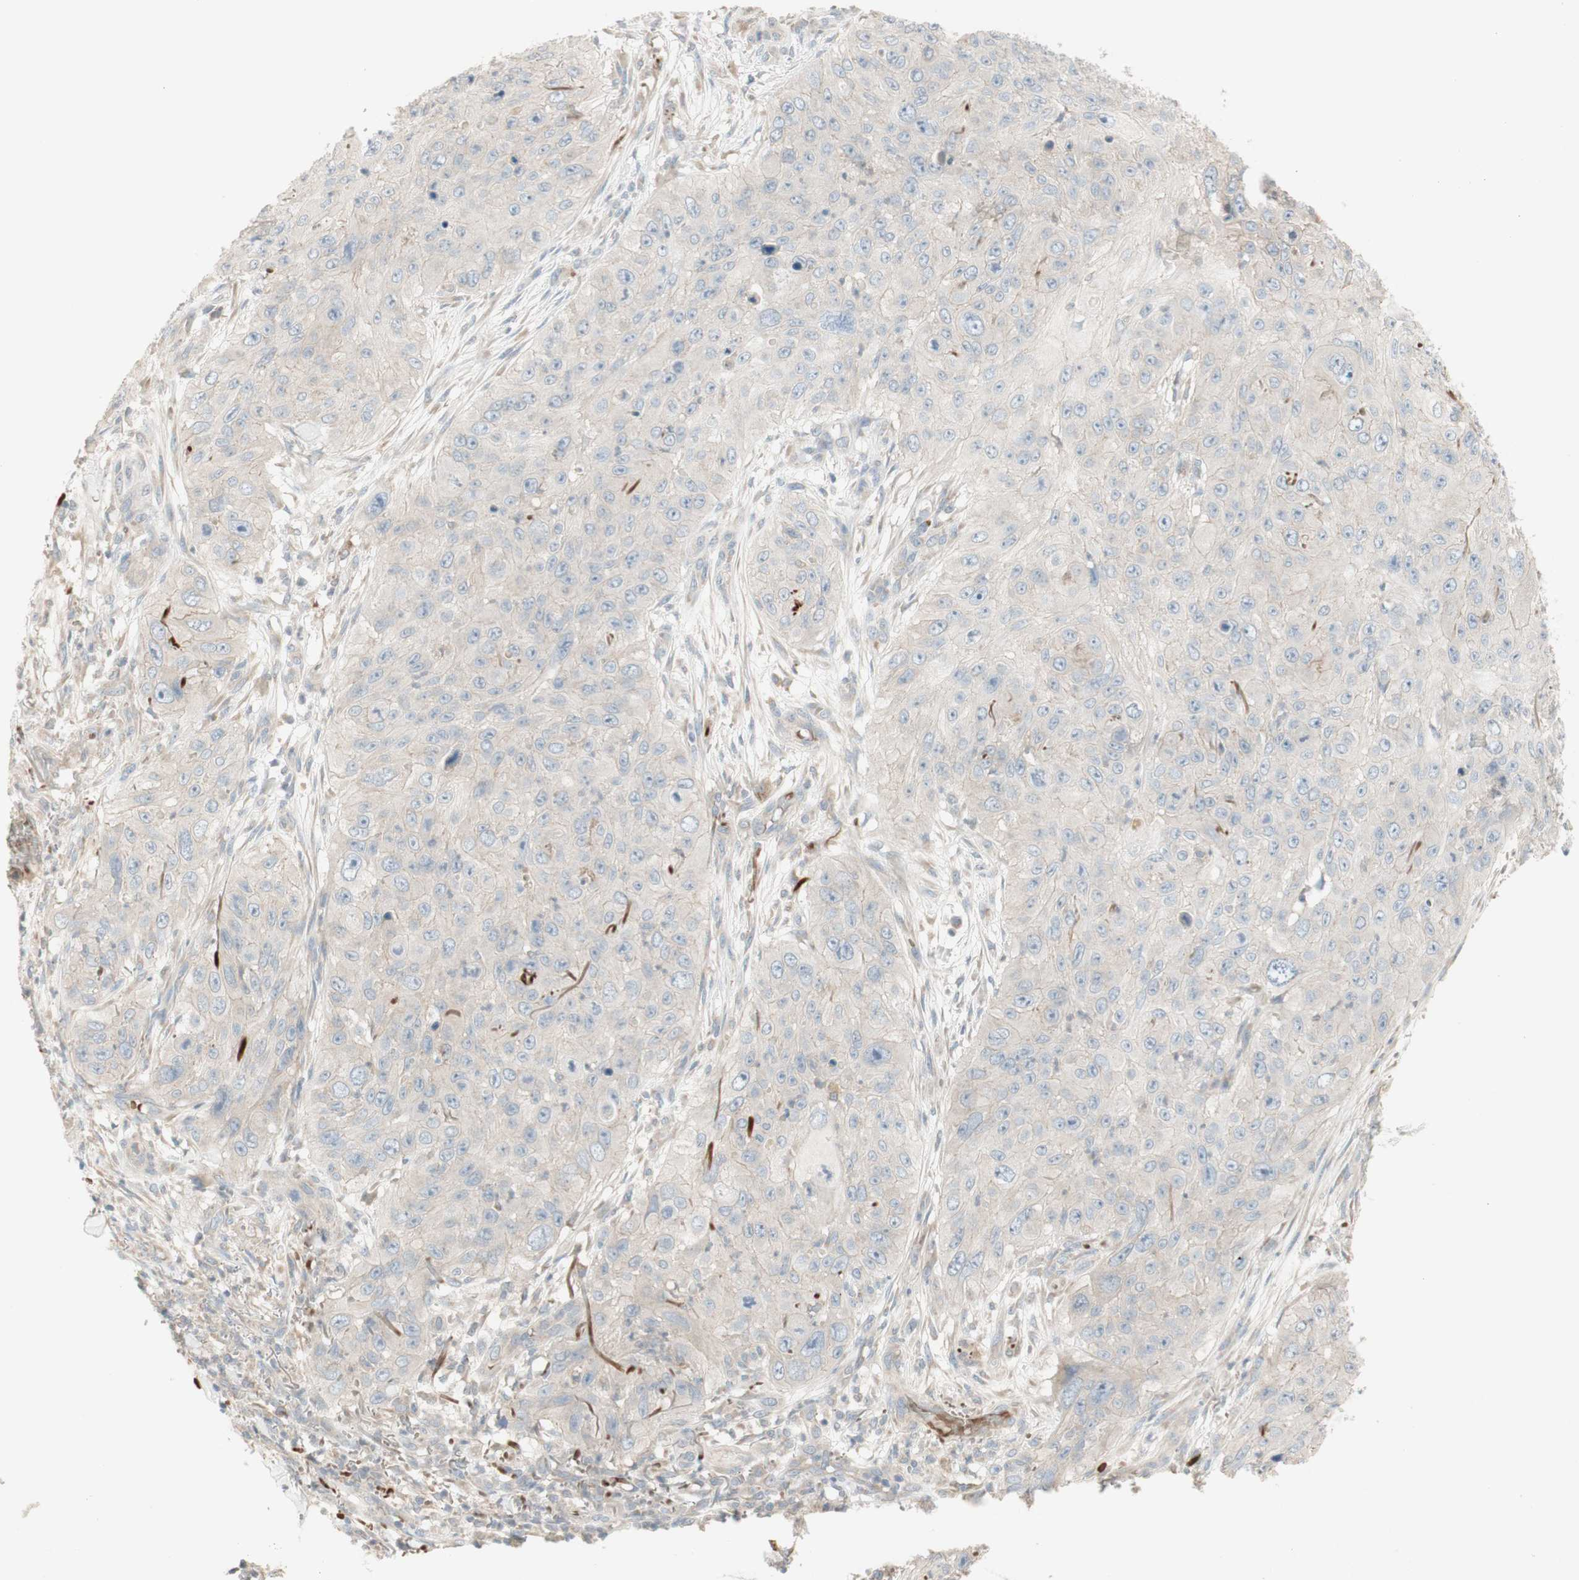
{"staining": {"intensity": "negative", "quantity": "none", "location": "none"}, "tissue": "skin cancer", "cell_type": "Tumor cells", "image_type": "cancer", "snomed": [{"axis": "morphology", "description": "Squamous cell carcinoma, NOS"}, {"axis": "topography", "description": "Skin"}], "caption": "The immunohistochemistry (IHC) image has no significant positivity in tumor cells of skin squamous cell carcinoma tissue.", "gene": "PTGER4", "patient": {"sex": "female", "age": 80}}